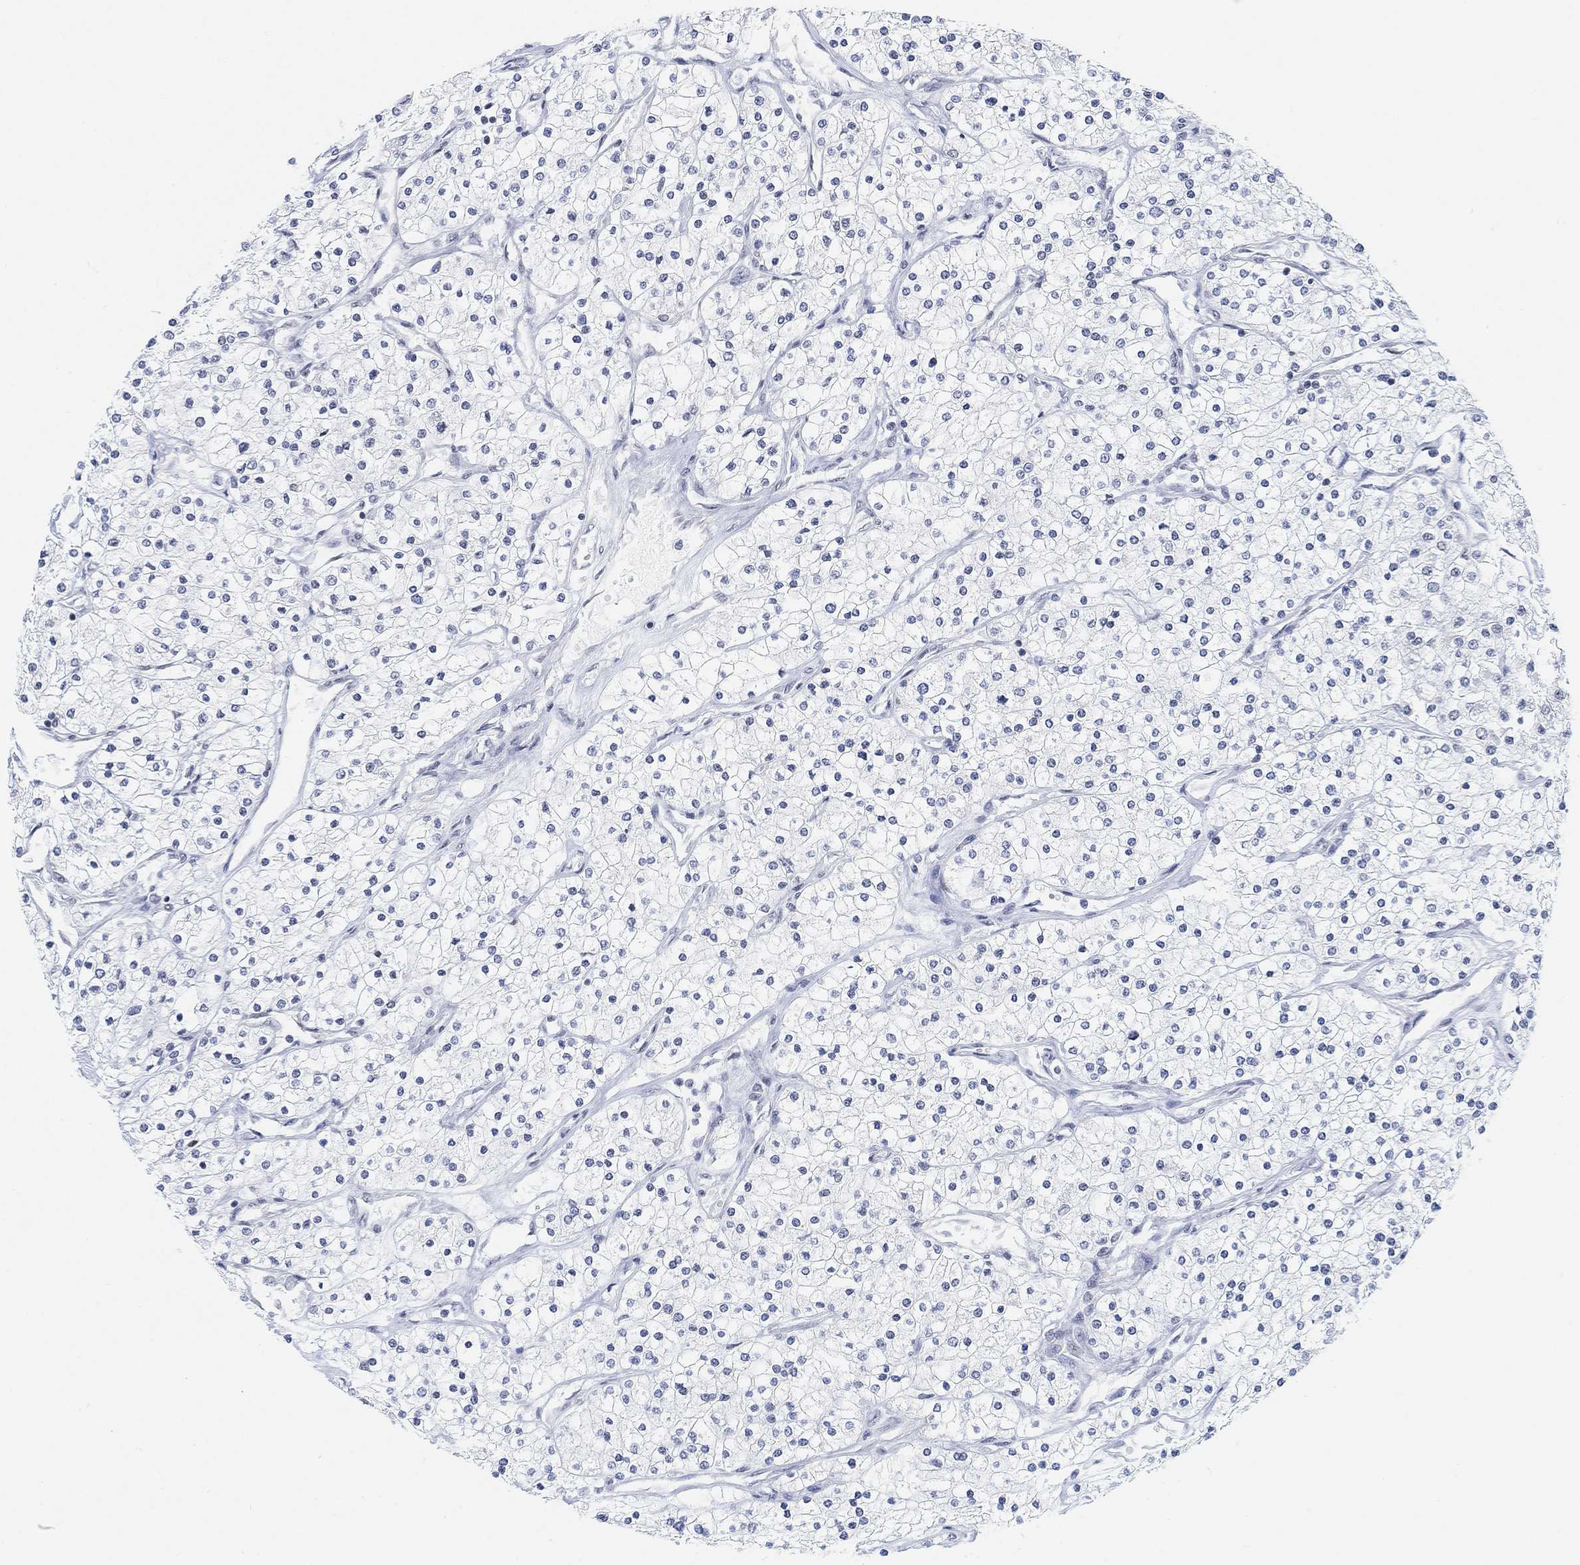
{"staining": {"intensity": "negative", "quantity": "none", "location": "none"}, "tissue": "renal cancer", "cell_type": "Tumor cells", "image_type": "cancer", "snomed": [{"axis": "morphology", "description": "Adenocarcinoma, NOS"}, {"axis": "topography", "description": "Kidney"}], "caption": "Renal cancer was stained to show a protein in brown. There is no significant positivity in tumor cells.", "gene": "PURG", "patient": {"sex": "male", "age": 80}}